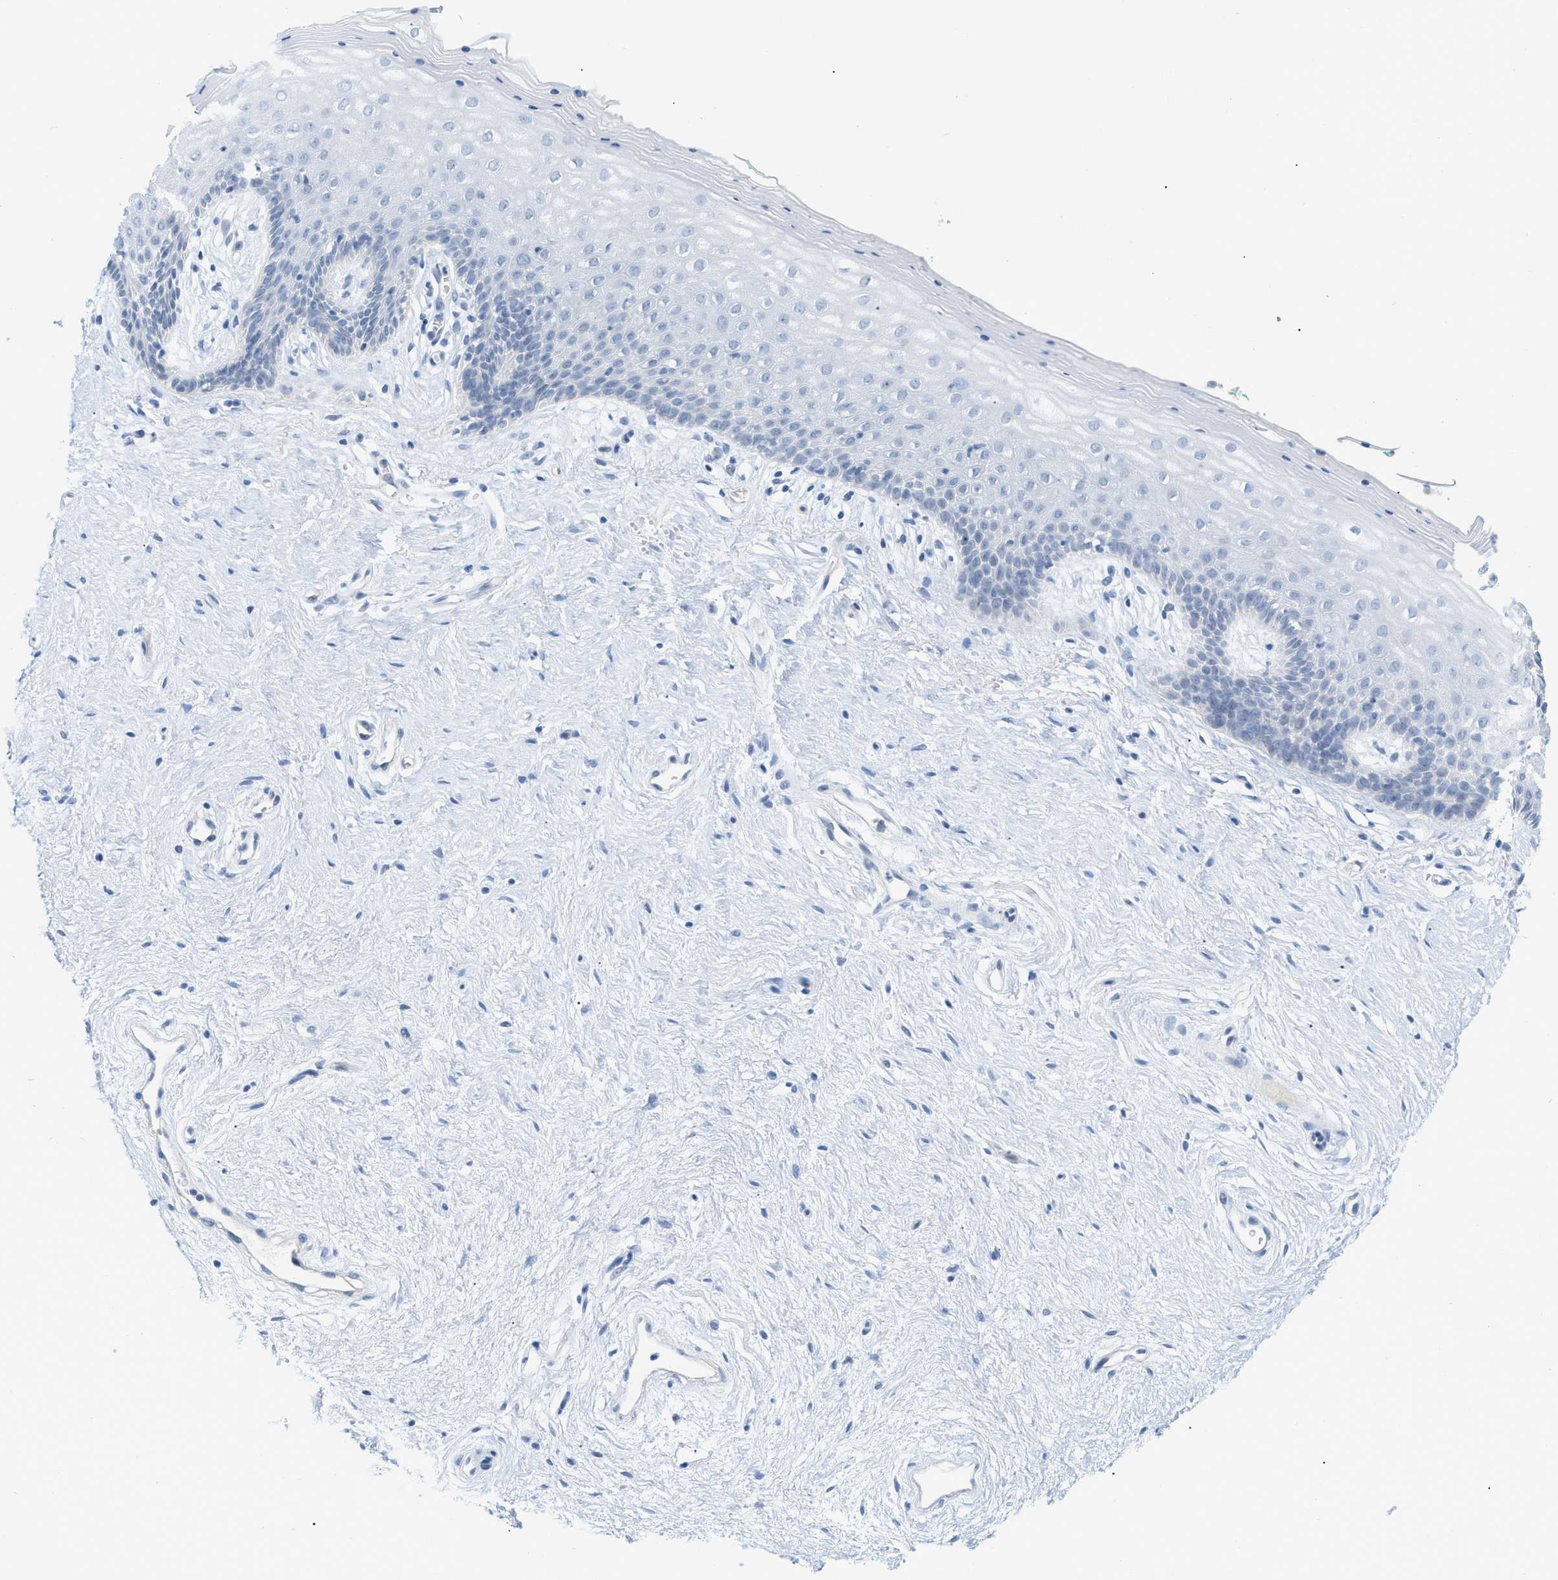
{"staining": {"intensity": "negative", "quantity": "none", "location": "none"}, "tissue": "vagina", "cell_type": "Squamous epithelial cells", "image_type": "normal", "snomed": [{"axis": "morphology", "description": "Normal tissue, NOS"}, {"axis": "topography", "description": "Vagina"}], "caption": "An IHC image of unremarkable vagina is shown. There is no staining in squamous epithelial cells of vagina.", "gene": "HLTF", "patient": {"sex": "female", "age": 44}}